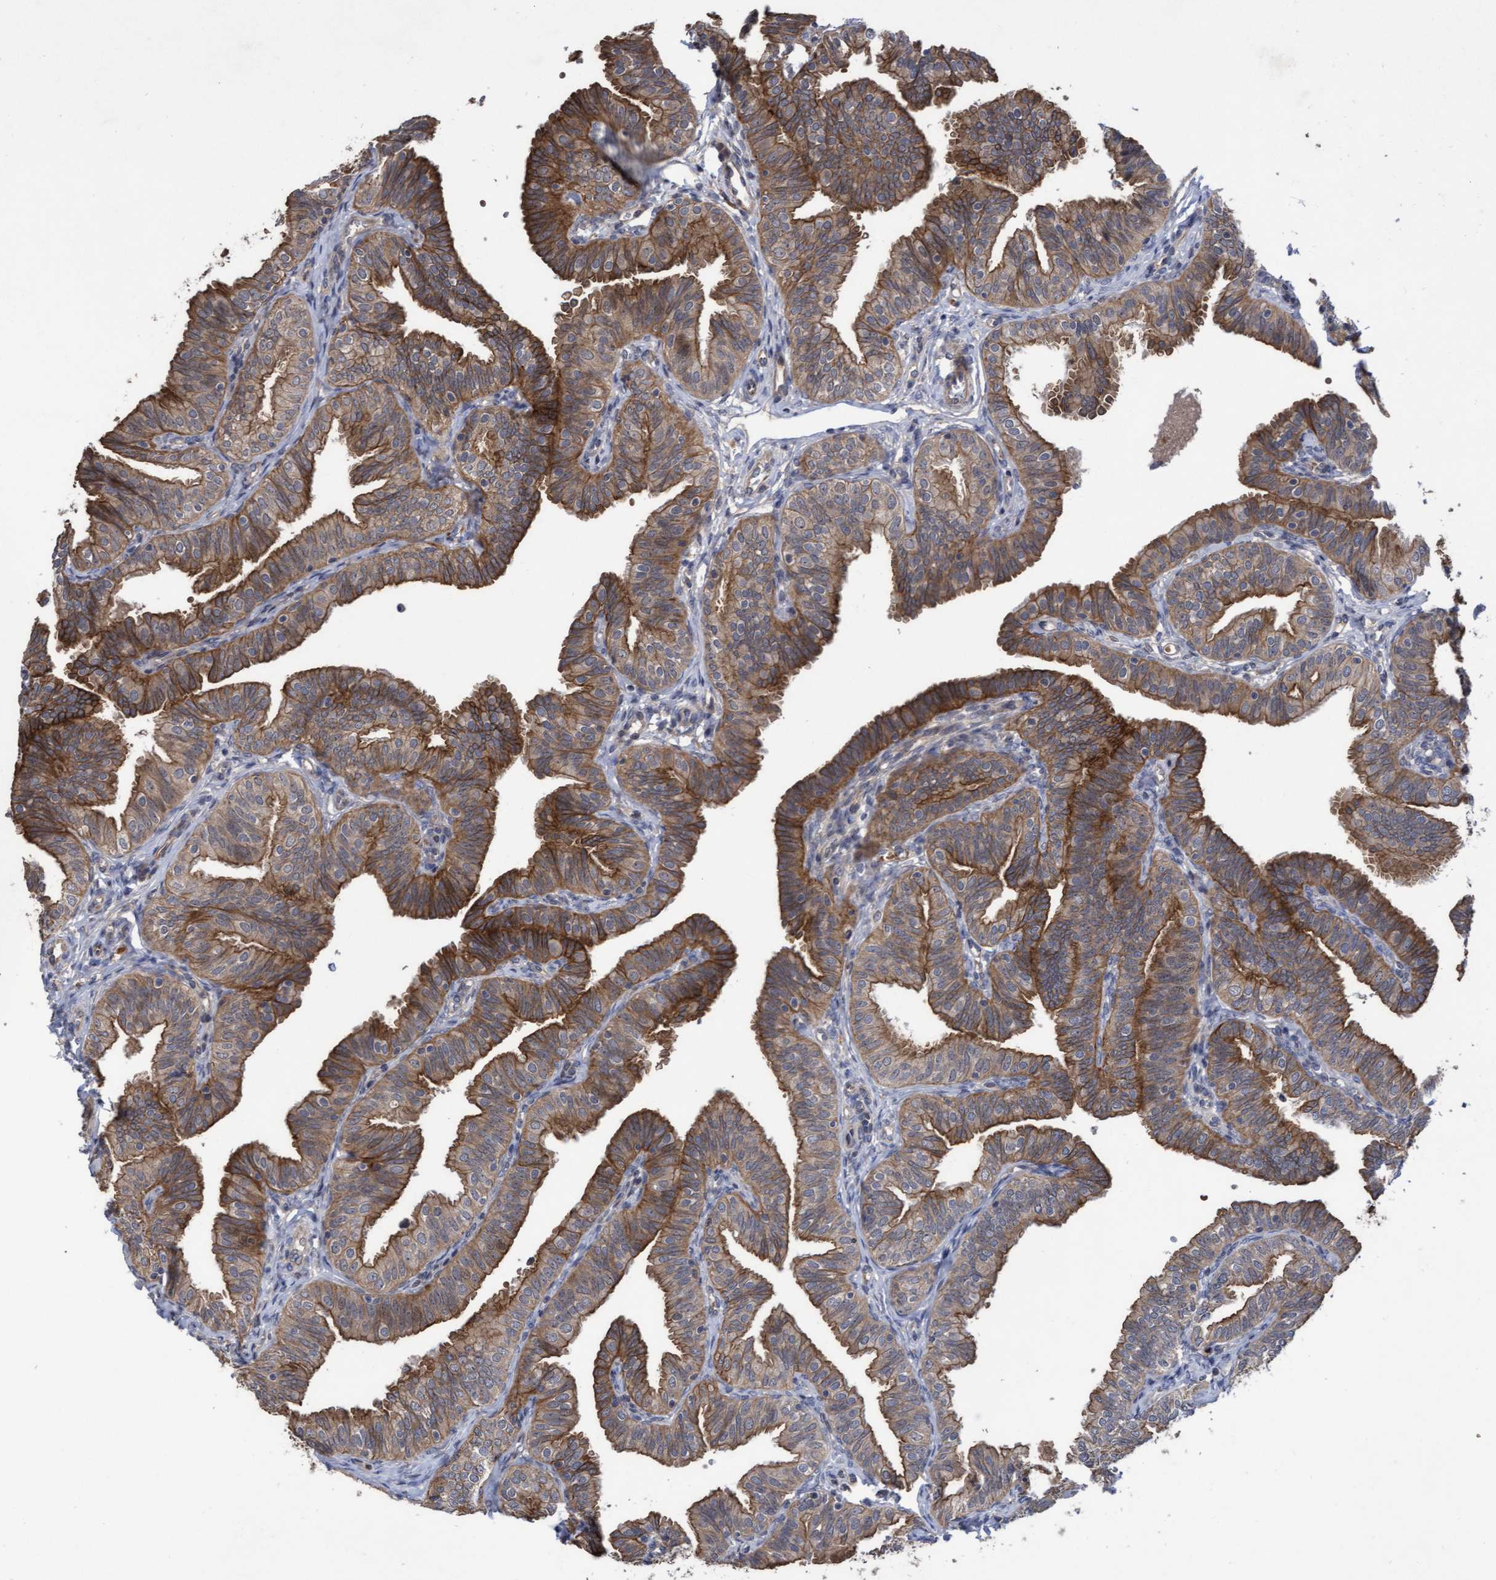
{"staining": {"intensity": "strong", "quantity": ">75%", "location": "cytoplasmic/membranous"}, "tissue": "fallopian tube", "cell_type": "Glandular cells", "image_type": "normal", "snomed": [{"axis": "morphology", "description": "Normal tissue, NOS"}, {"axis": "topography", "description": "Fallopian tube"}], "caption": "Immunohistochemistry staining of normal fallopian tube, which displays high levels of strong cytoplasmic/membranous expression in approximately >75% of glandular cells indicating strong cytoplasmic/membranous protein staining. The staining was performed using DAB (3,3'-diaminobenzidine) (brown) for protein detection and nuclei were counterstained in hematoxylin (blue).", "gene": "COBL", "patient": {"sex": "female", "age": 35}}